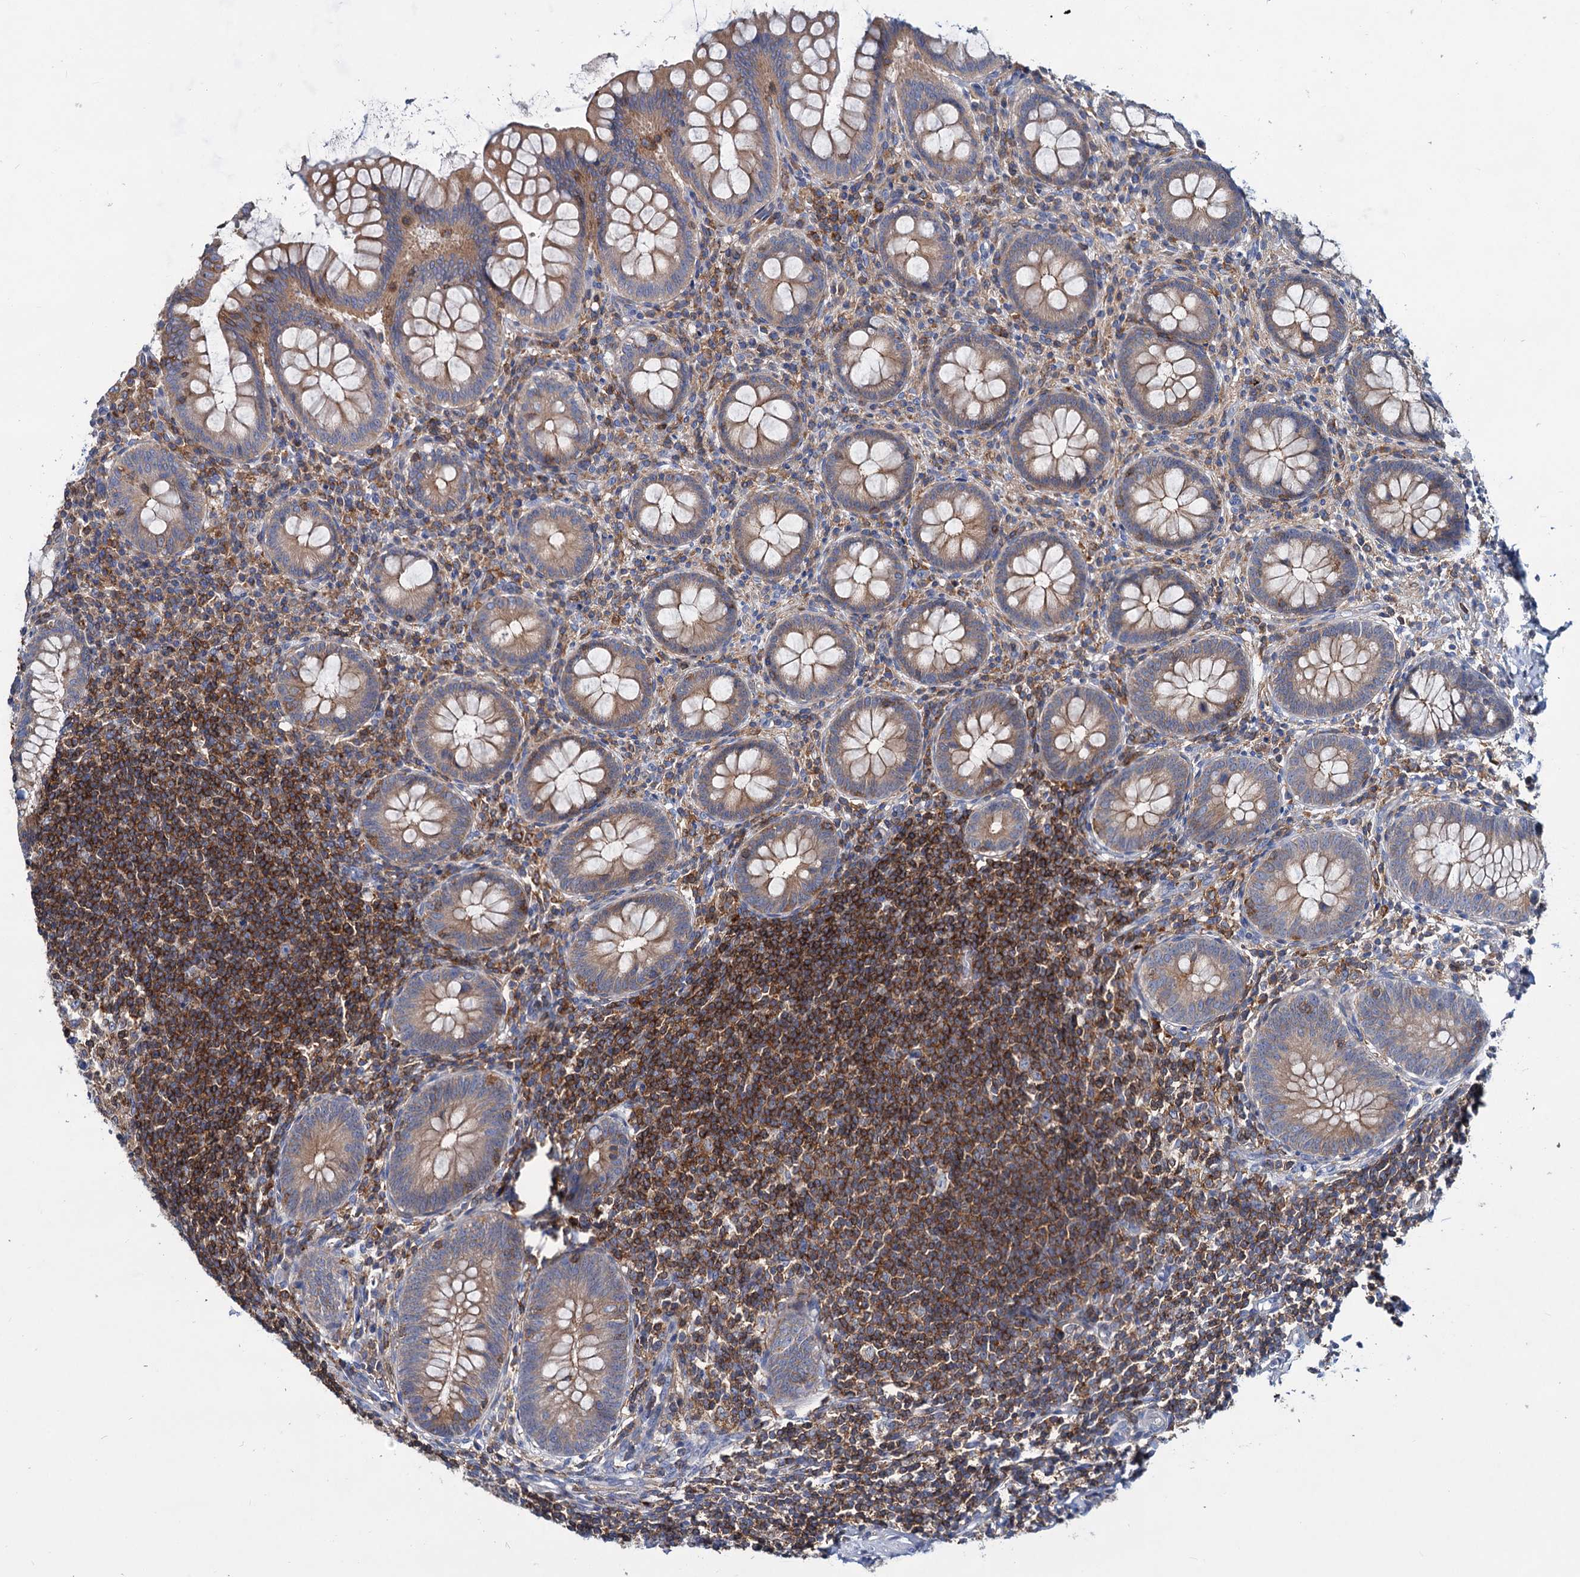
{"staining": {"intensity": "moderate", "quantity": ">75%", "location": "cytoplasmic/membranous"}, "tissue": "appendix", "cell_type": "Glandular cells", "image_type": "normal", "snomed": [{"axis": "morphology", "description": "Normal tissue, NOS"}, {"axis": "topography", "description": "Appendix"}], "caption": "Glandular cells reveal medium levels of moderate cytoplasmic/membranous expression in approximately >75% of cells in unremarkable appendix.", "gene": "LRCH4", "patient": {"sex": "female", "age": 33}}